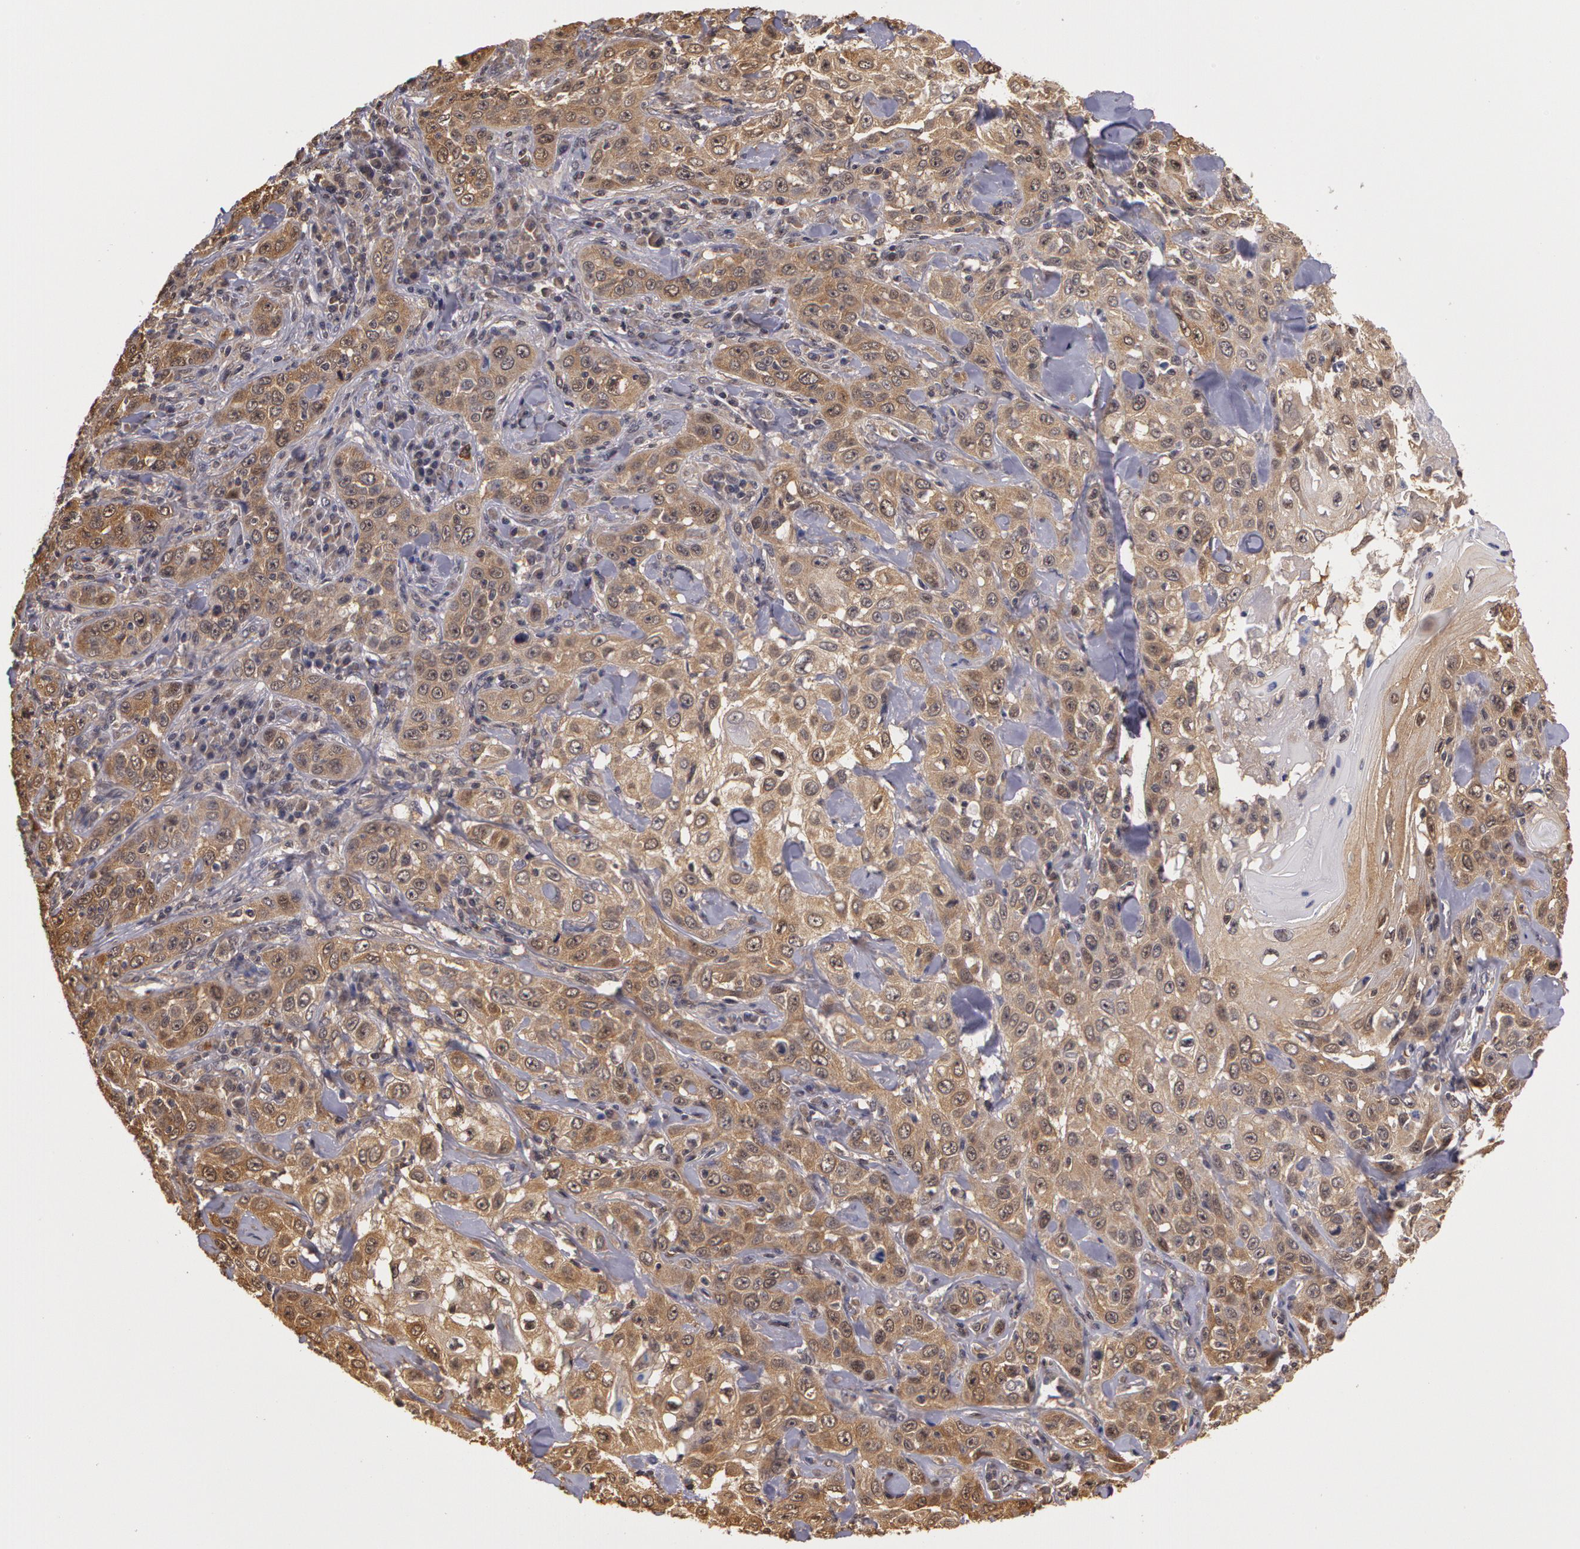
{"staining": {"intensity": "weak", "quantity": ">75%", "location": "cytoplasmic/membranous"}, "tissue": "skin cancer", "cell_type": "Tumor cells", "image_type": "cancer", "snomed": [{"axis": "morphology", "description": "Squamous cell carcinoma, NOS"}, {"axis": "topography", "description": "Skin"}], "caption": "This image displays immunohistochemistry staining of human skin cancer (squamous cell carcinoma), with low weak cytoplasmic/membranous staining in approximately >75% of tumor cells.", "gene": "AHSA1", "patient": {"sex": "male", "age": 84}}